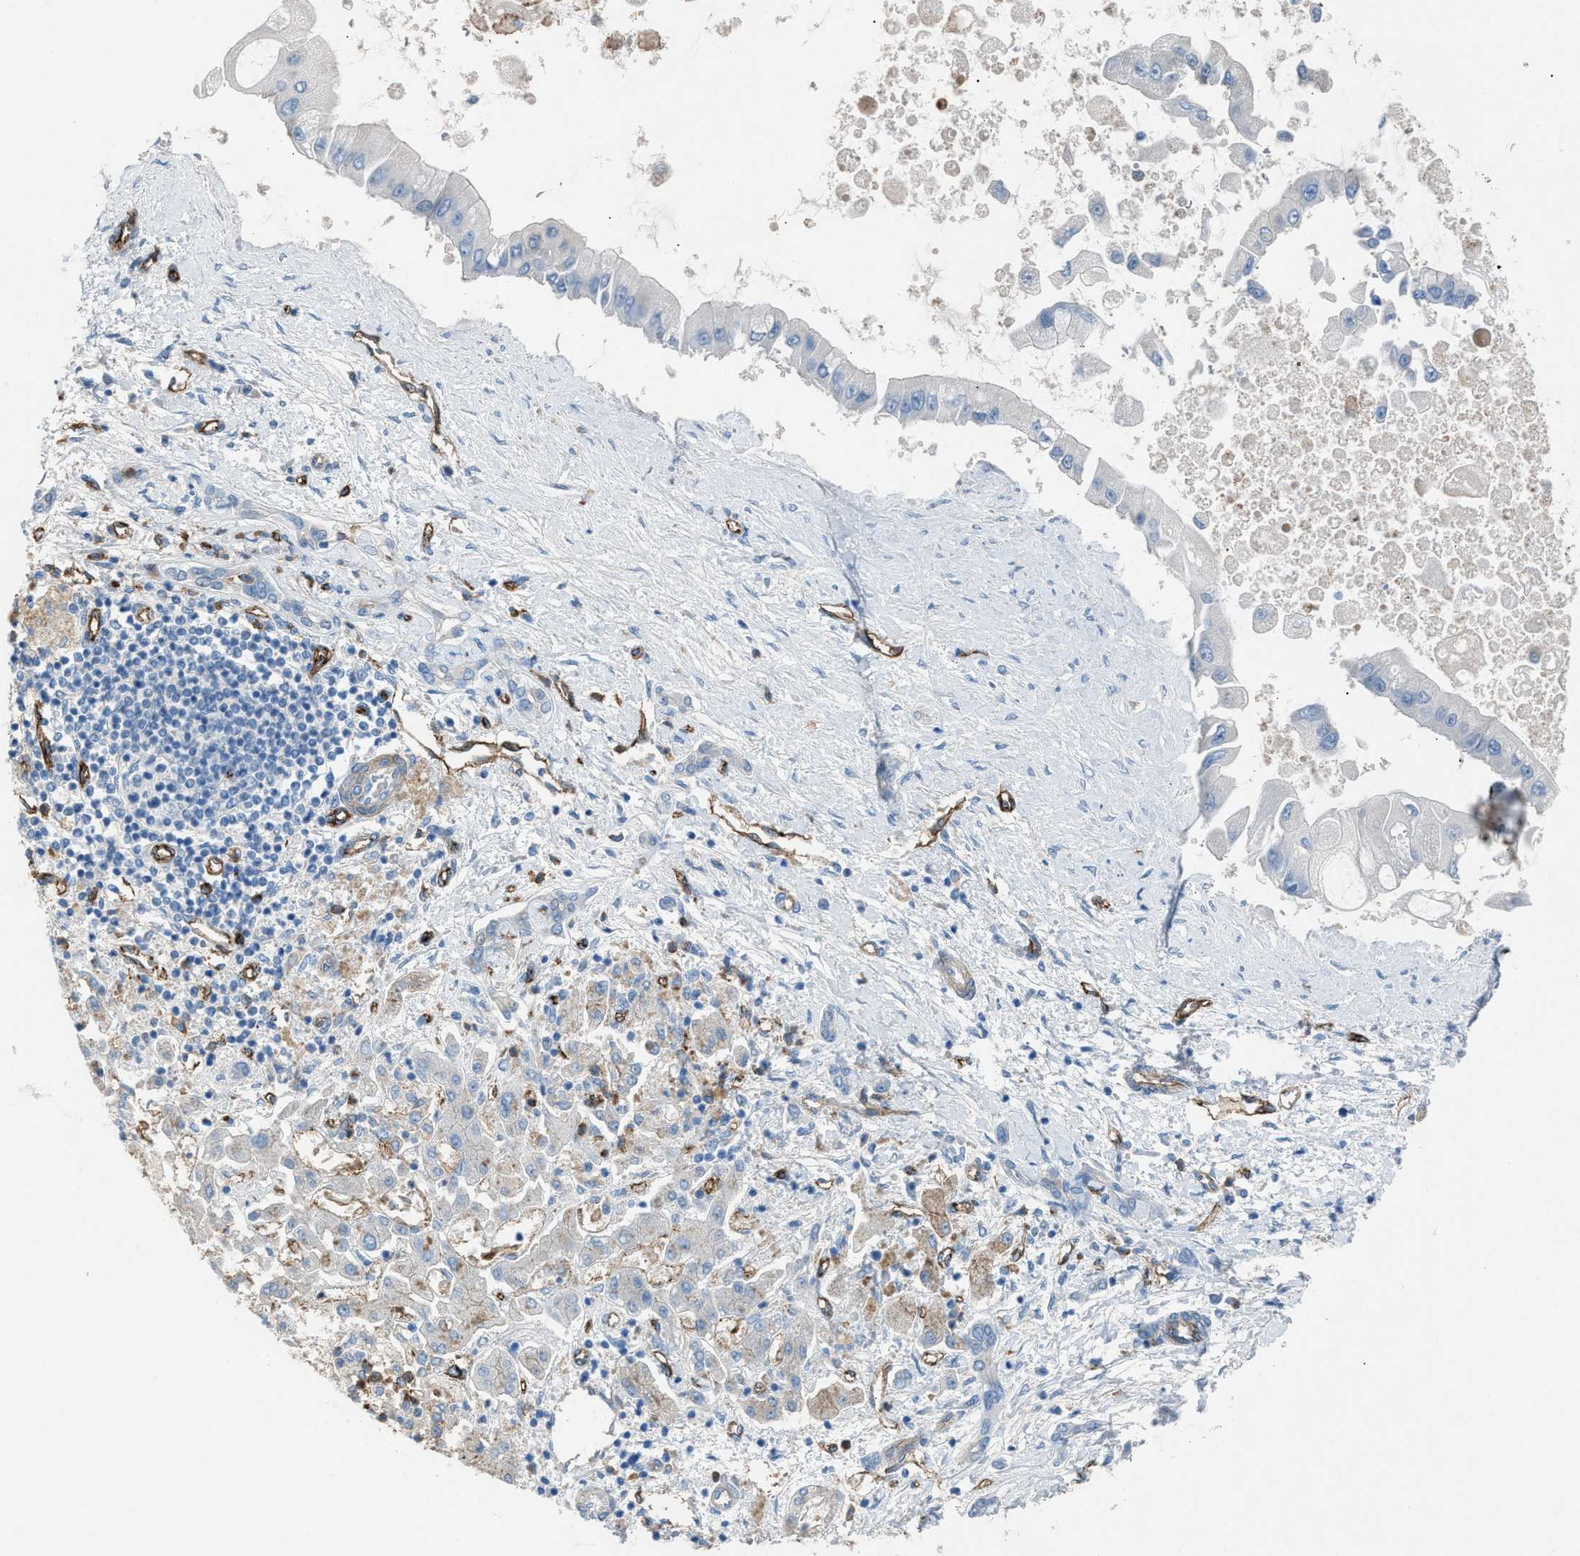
{"staining": {"intensity": "negative", "quantity": "none", "location": "none"}, "tissue": "liver cancer", "cell_type": "Tumor cells", "image_type": "cancer", "snomed": [{"axis": "morphology", "description": "Cholangiocarcinoma"}, {"axis": "topography", "description": "Liver"}], "caption": "An IHC histopathology image of liver cholangiocarcinoma is shown. There is no staining in tumor cells of liver cholangiocarcinoma.", "gene": "DYSF", "patient": {"sex": "male", "age": 50}}